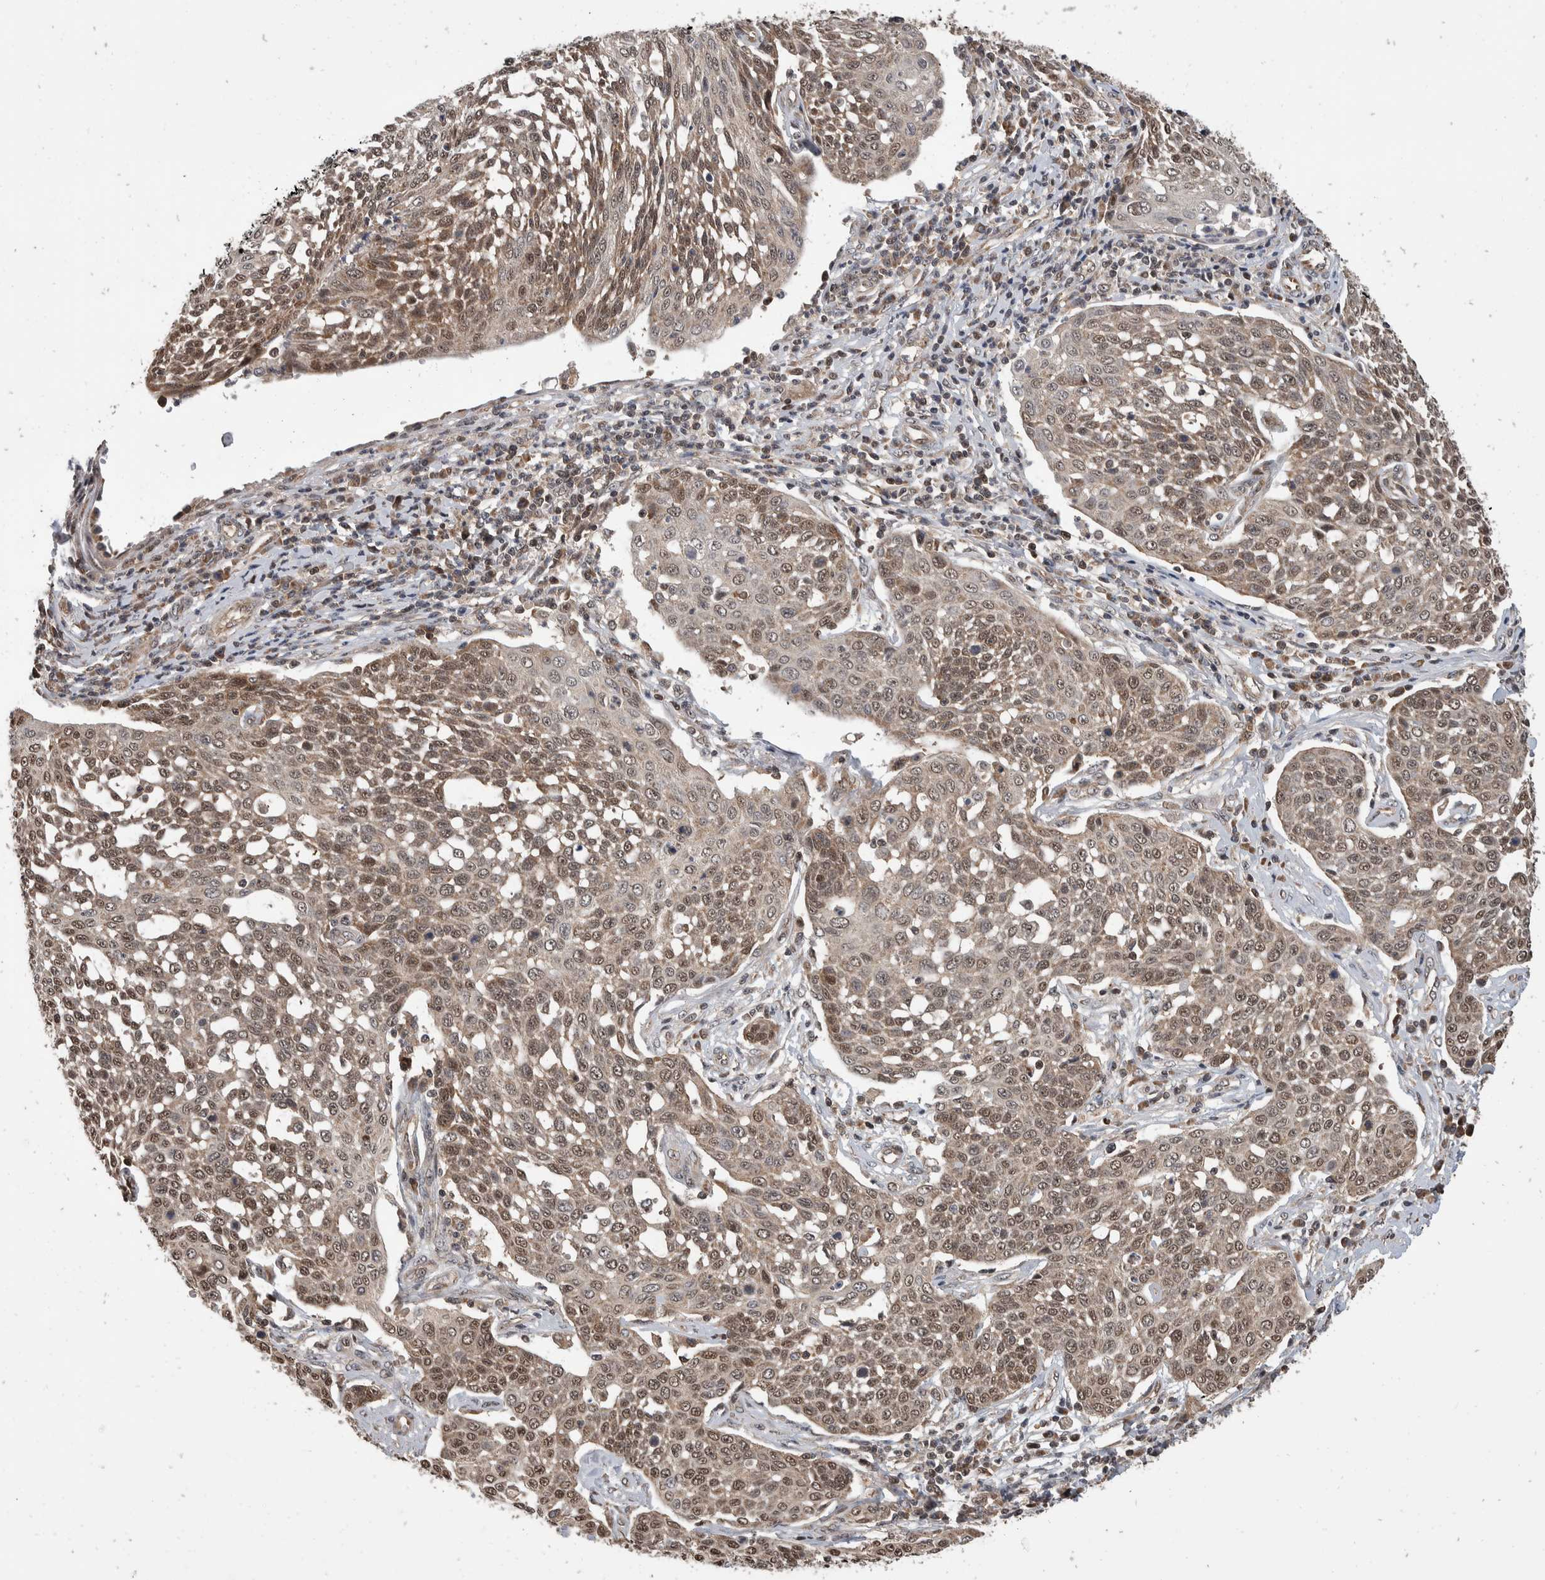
{"staining": {"intensity": "moderate", "quantity": "25%-75%", "location": "cytoplasmic/membranous,nuclear"}, "tissue": "cervical cancer", "cell_type": "Tumor cells", "image_type": "cancer", "snomed": [{"axis": "morphology", "description": "Squamous cell carcinoma, NOS"}, {"axis": "topography", "description": "Cervix"}], "caption": "Cervical squamous cell carcinoma was stained to show a protein in brown. There is medium levels of moderate cytoplasmic/membranous and nuclear positivity in about 25%-75% of tumor cells.", "gene": "ABHD11", "patient": {"sex": "female", "age": 34}}